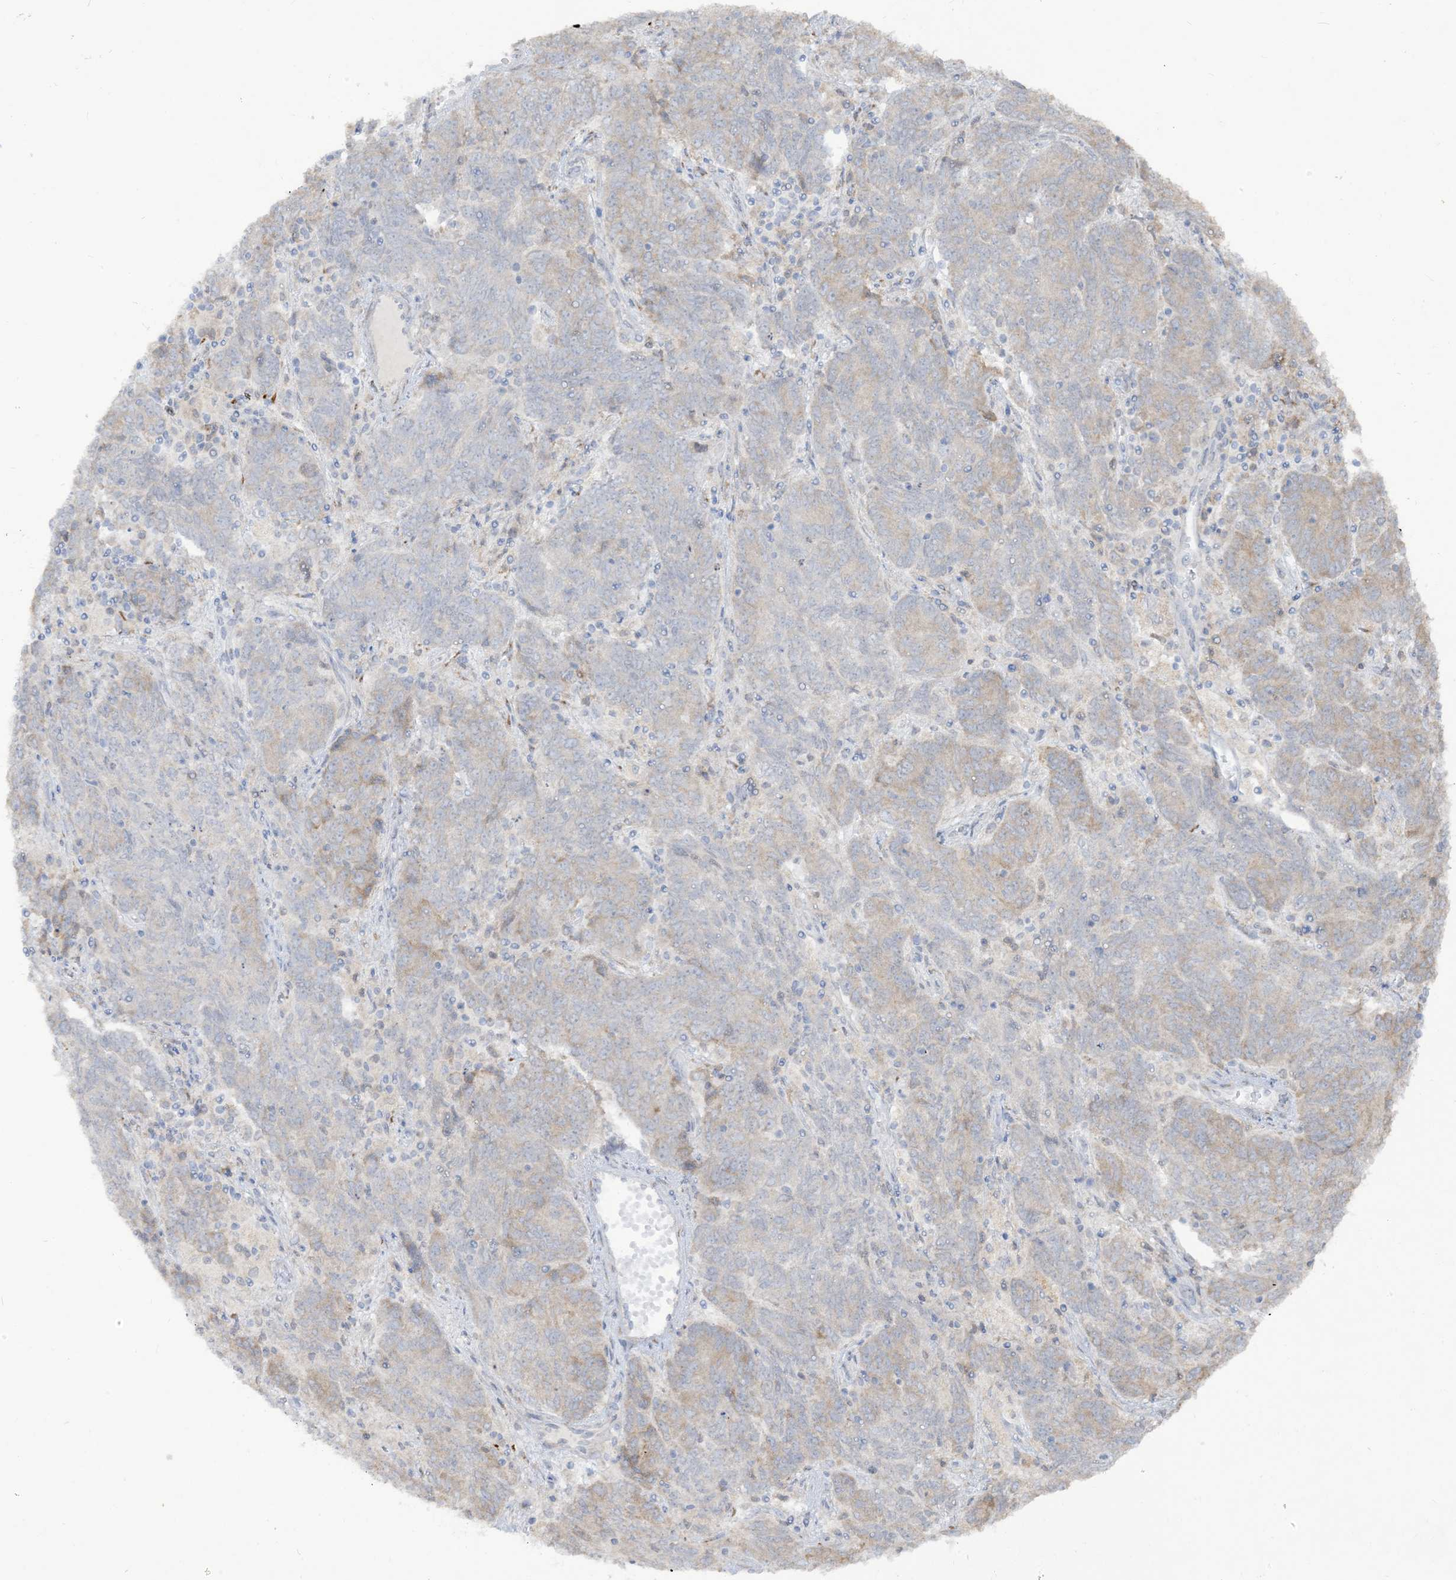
{"staining": {"intensity": "weak", "quantity": "<25%", "location": "cytoplasmic/membranous"}, "tissue": "endometrial cancer", "cell_type": "Tumor cells", "image_type": "cancer", "snomed": [{"axis": "morphology", "description": "Adenocarcinoma, NOS"}, {"axis": "topography", "description": "Endometrium"}], "caption": "The photomicrograph reveals no staining of tumor cells in endometrial cancer.", "gene": "LOXL3", "patient": {"sex": "female", "age": 80}}